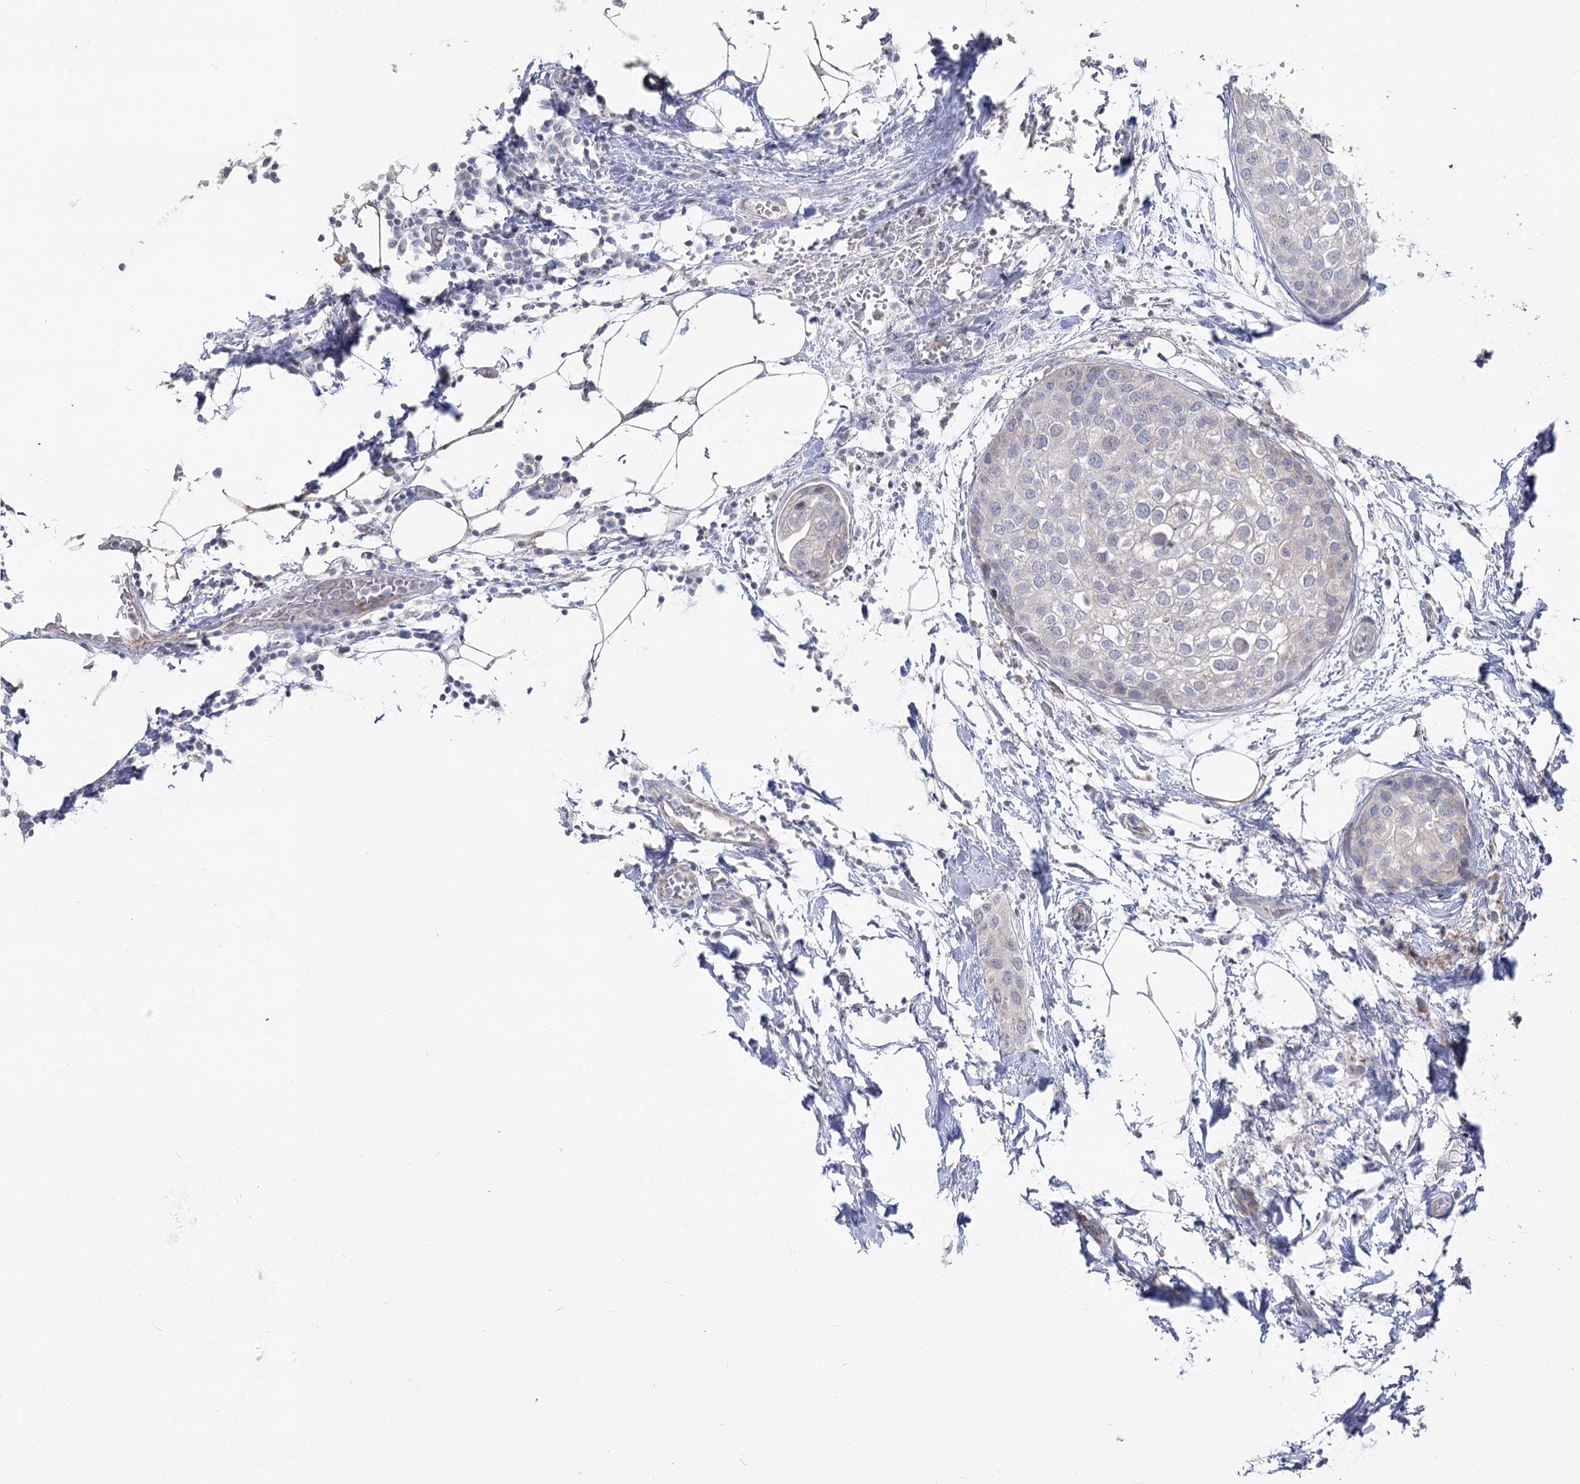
{"staining": {"intensity": "negative", "quantity": "none", "location": "none"}, "tissue": "urothelial cancer", "cell_type": "Tumor cells", "image_type": "cancer", "snomed": [{"axis": "morphology", "description": "Urothelial carcinoma, High grade"}, {"axis": "topography", "description": "Urinary bladder"}], "caption": "A high-resolution micrograph shows immunohistochemistry (IHC) staining of urothelial cancer, which shows no significant expression in tumor cells. (IHC, brightfield microscopy, high magnification).", "gene": "RUFY4", "patient": {"sex": "male", "age": 64}}